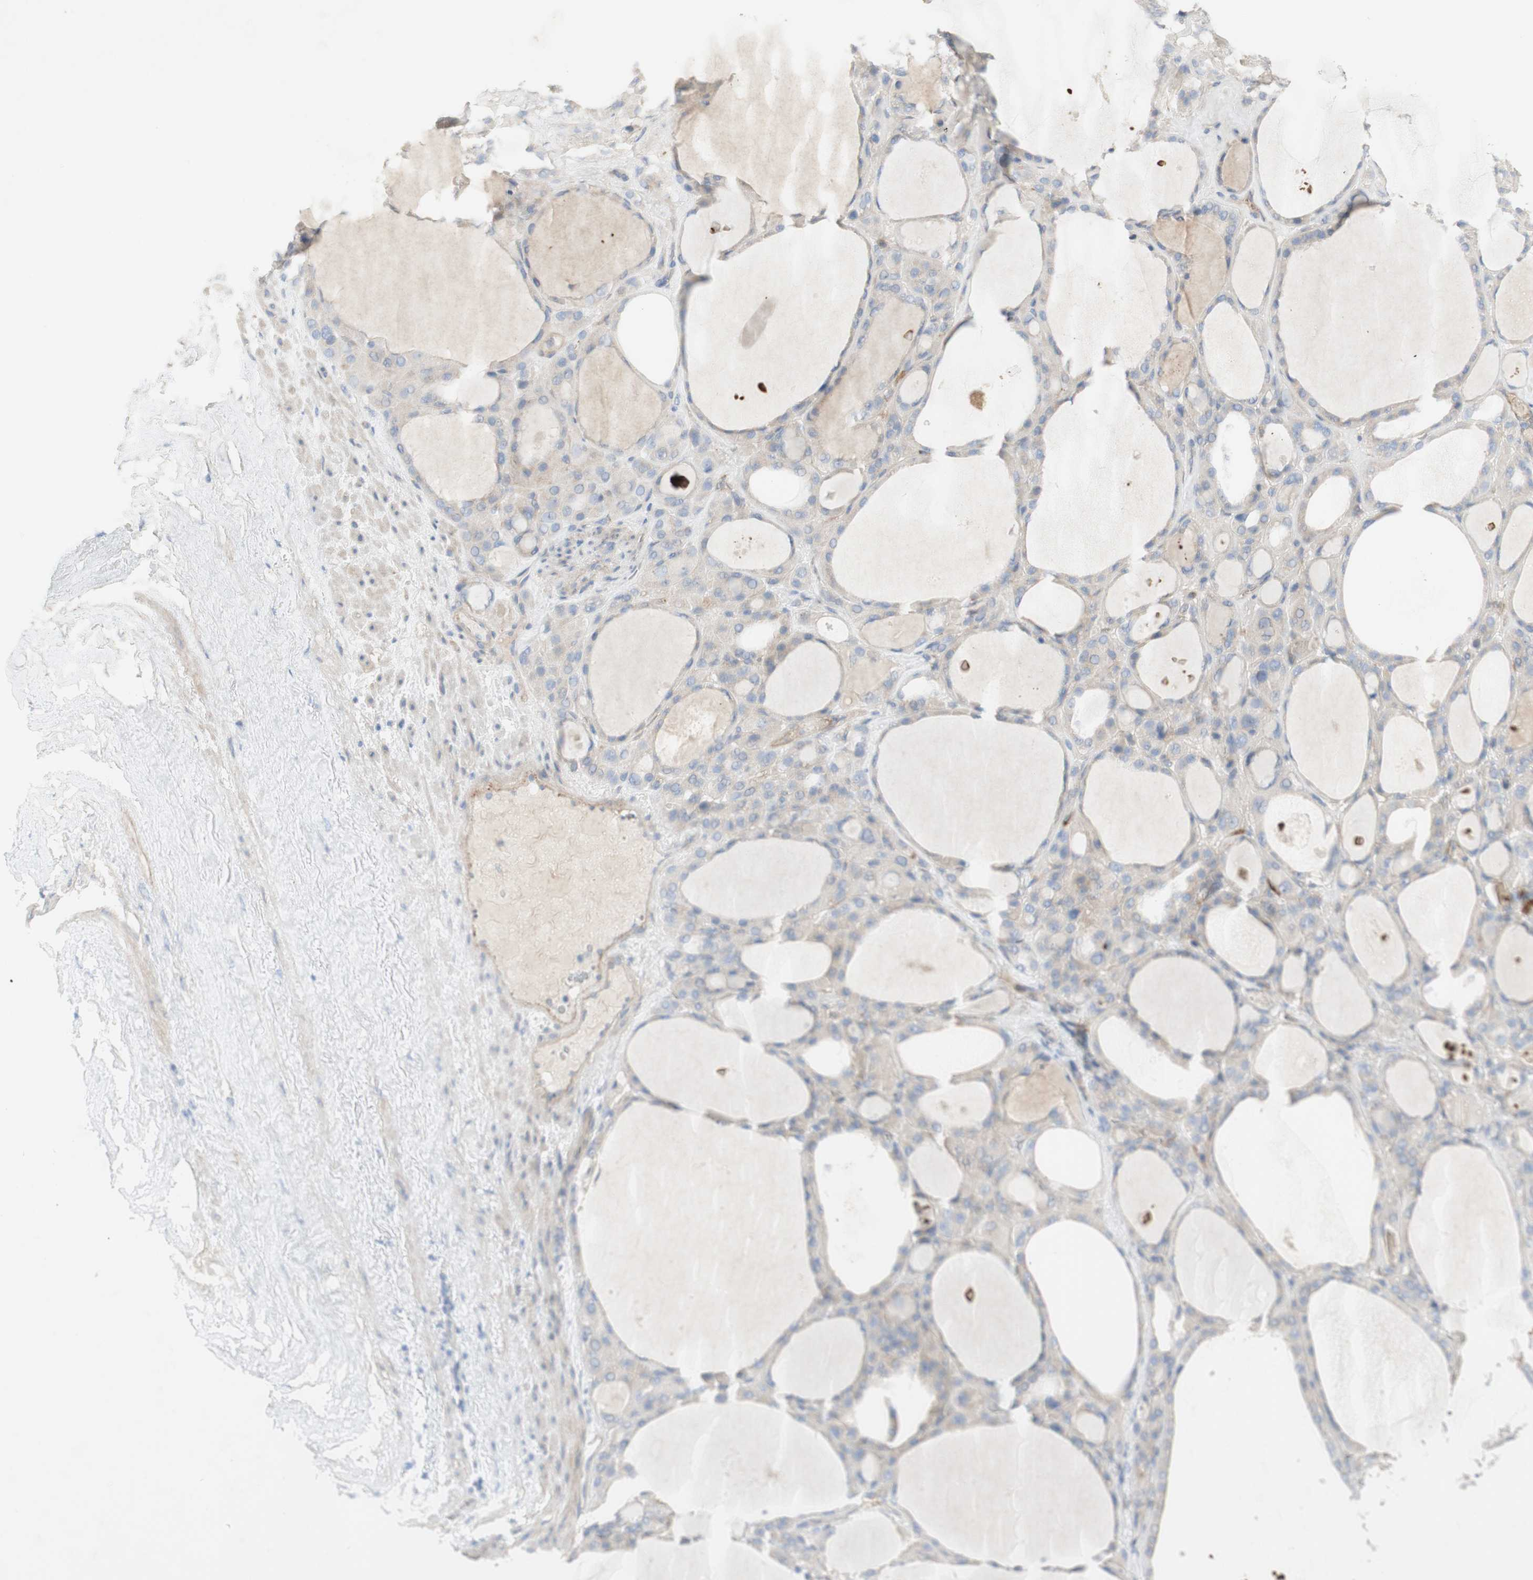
{"staining": {"intensity": "negative", "quantity": "none", "location": "none"}, "tissue": "thyroid gland", "cell_type": "Glandular cells", "image_type": "normal", "snomed": [{"axis": "morphology", "description": "Normal tissue, NOS"}, {"axis": "morphology", "description": "Carcinoma, NOS"}, {"axis": "topography", "description": "Thyroid gland"}], "caption": "Immunohistochemical staining of unremarkable human thyroid gland displays no significant staining in glandular cells. (DAB immunohistochemistry with hematoxylin counter stain).", "gene": "MANEA", "patient": {"sex": "female", "age": 86}}